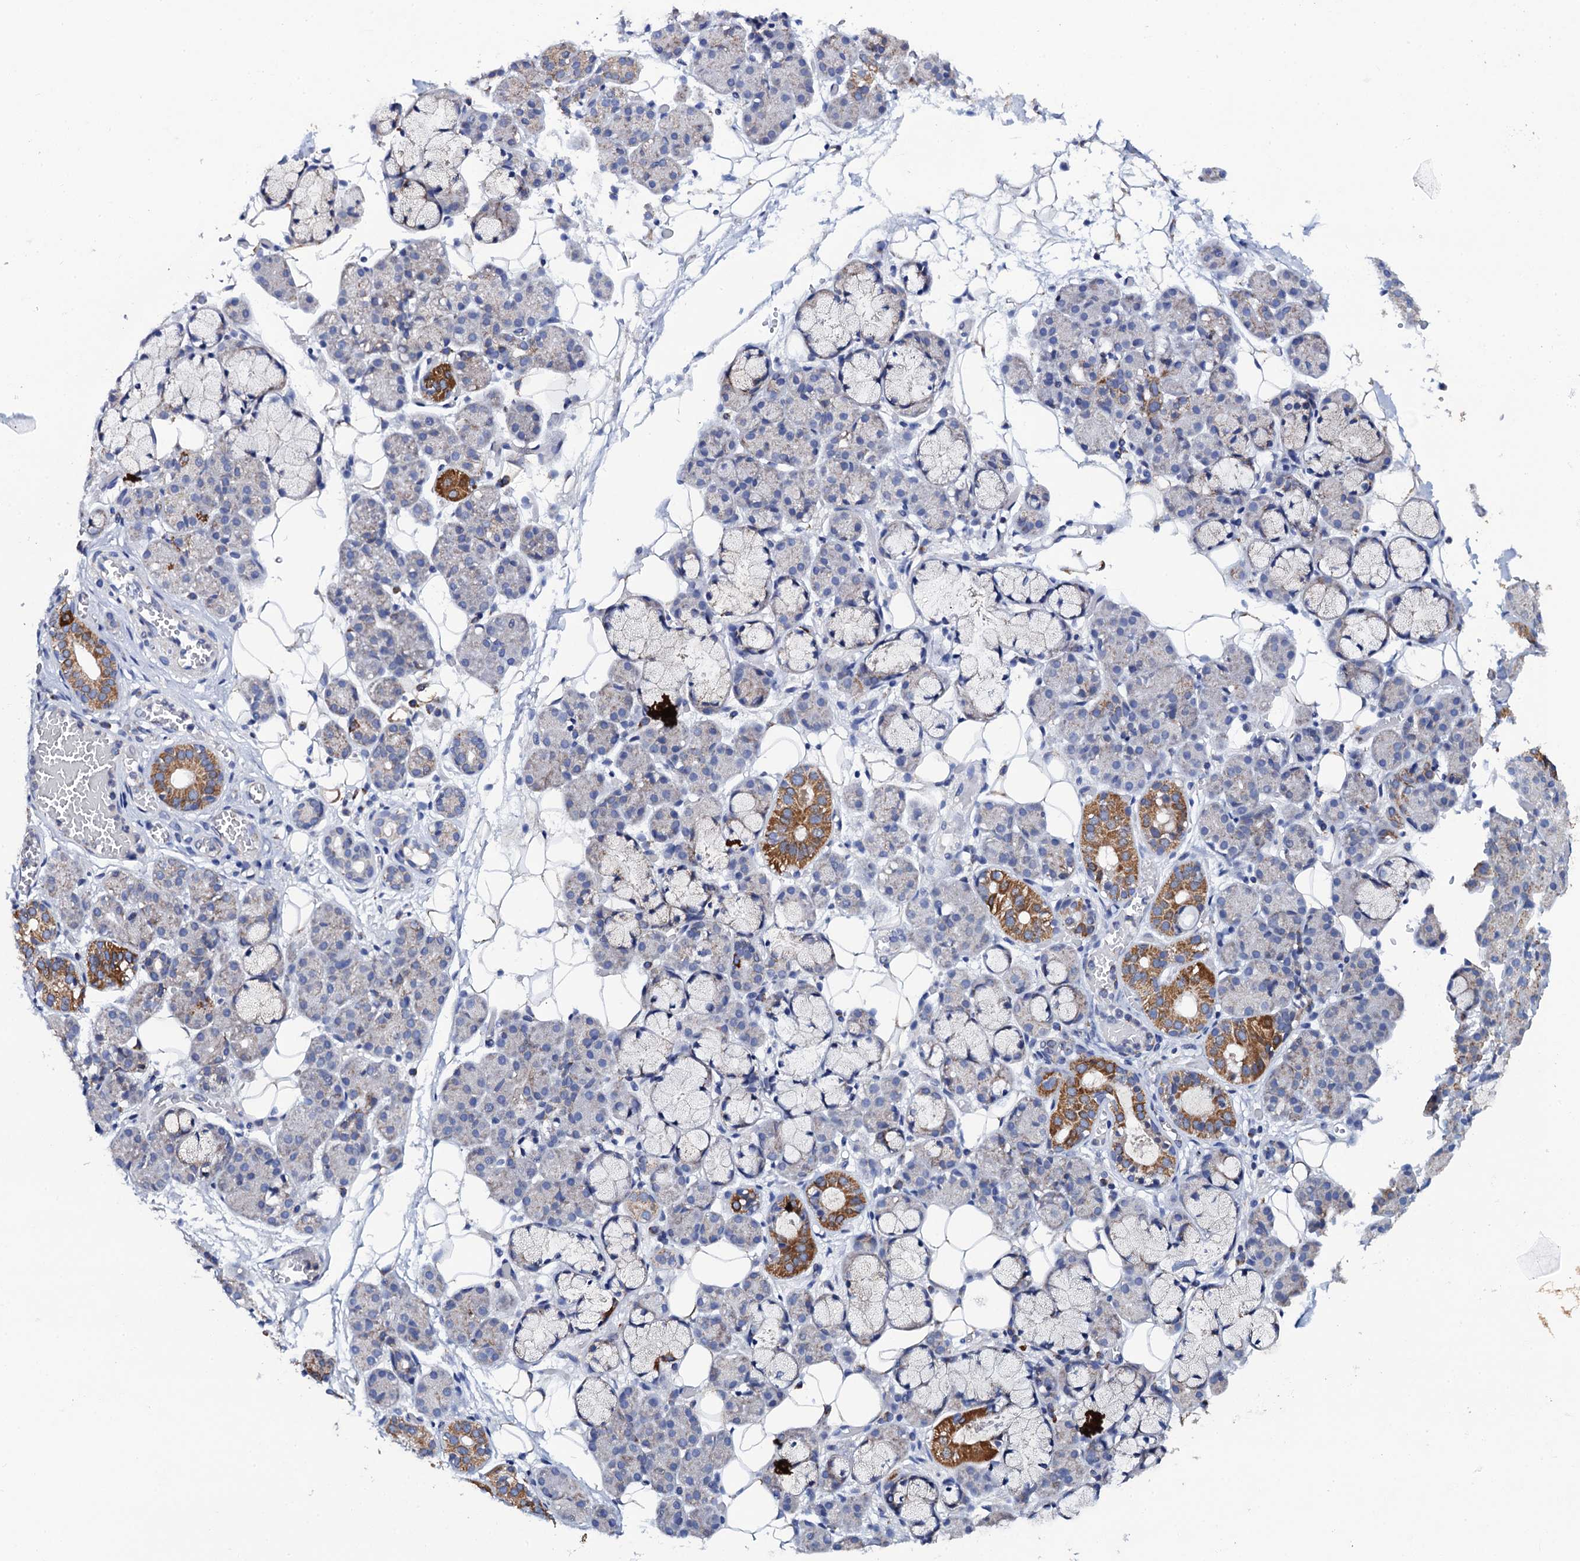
{"staining": {"intensity": "moderate", "quantity": "<25%", "location": "cytoplasmic/membranous"}, "tissue": "salivary gland", "cell_type": "Glandular cells", "image_type": "normal", "snomed": [{"axis": "morphology", "description": "Normal tissue, NOS"}, {"axis": "topography", "description": "Salivary gland"}], "caption": "Brown immunohistochemical staining in normal salivary gland displays moderate cytoplasmic/membranous expression in approximately <25% of glandular cells.", "gene": "PTCD3", "patient": {"sex": "male", "age": 63}}